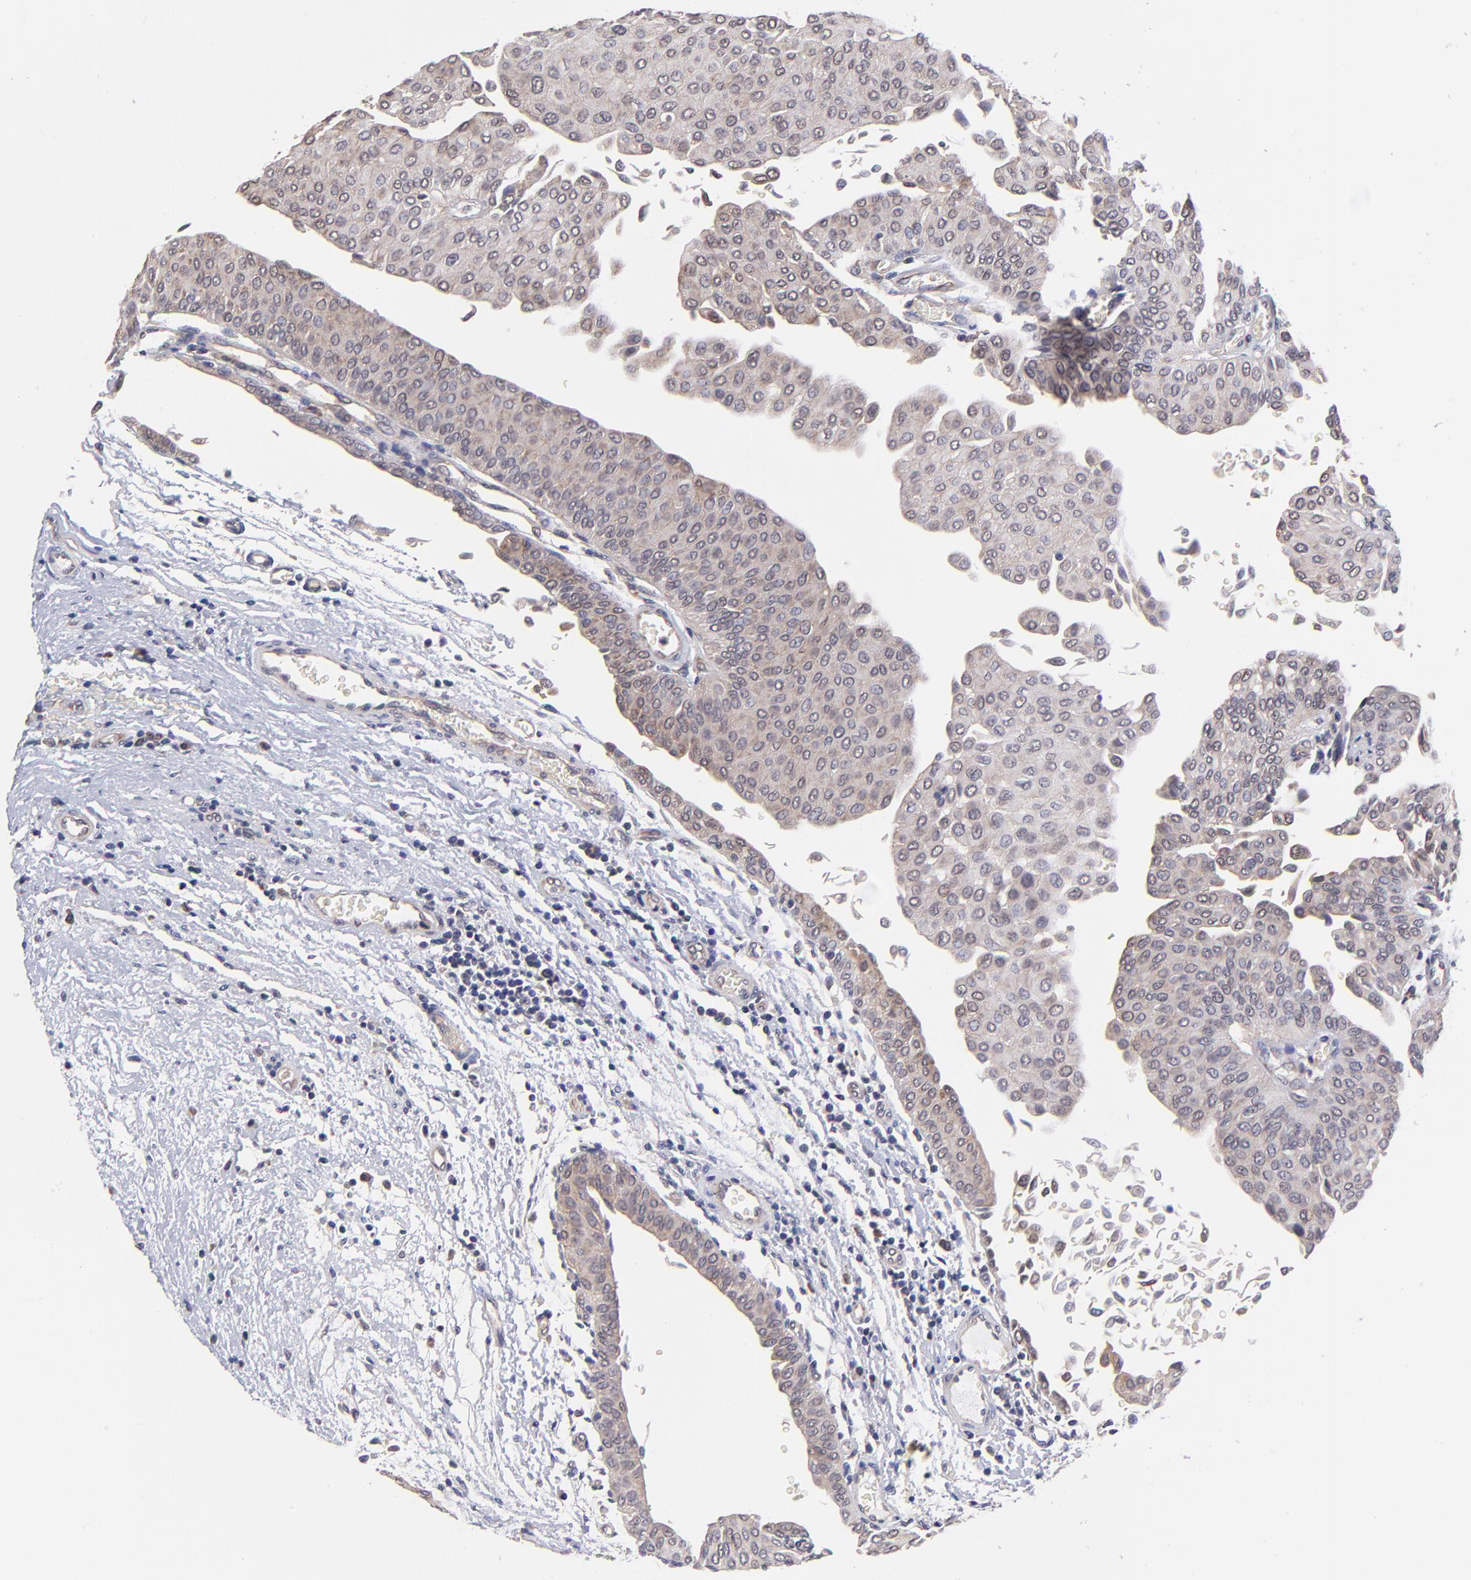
{"staining": {"intensity": "weak", "quantity": "<25%", "location": "cytoplasmic/membranous"}, "tissue": "urothelial cancer", "cell_type": "Tumor cells", "image_type": "cancer", "snomed": [{"axis": "morphology", "description": "Urothelial carcinoma, Low grade"}, {"axis": "topography", "description": "Urinary bladder"}], "caption": "Immunohistochemical staining of urothelial cancer demonstrates no significant expression in tumor cells.", "gene": "UBE2H", "patient": {"sex": "male", "age": 64}}